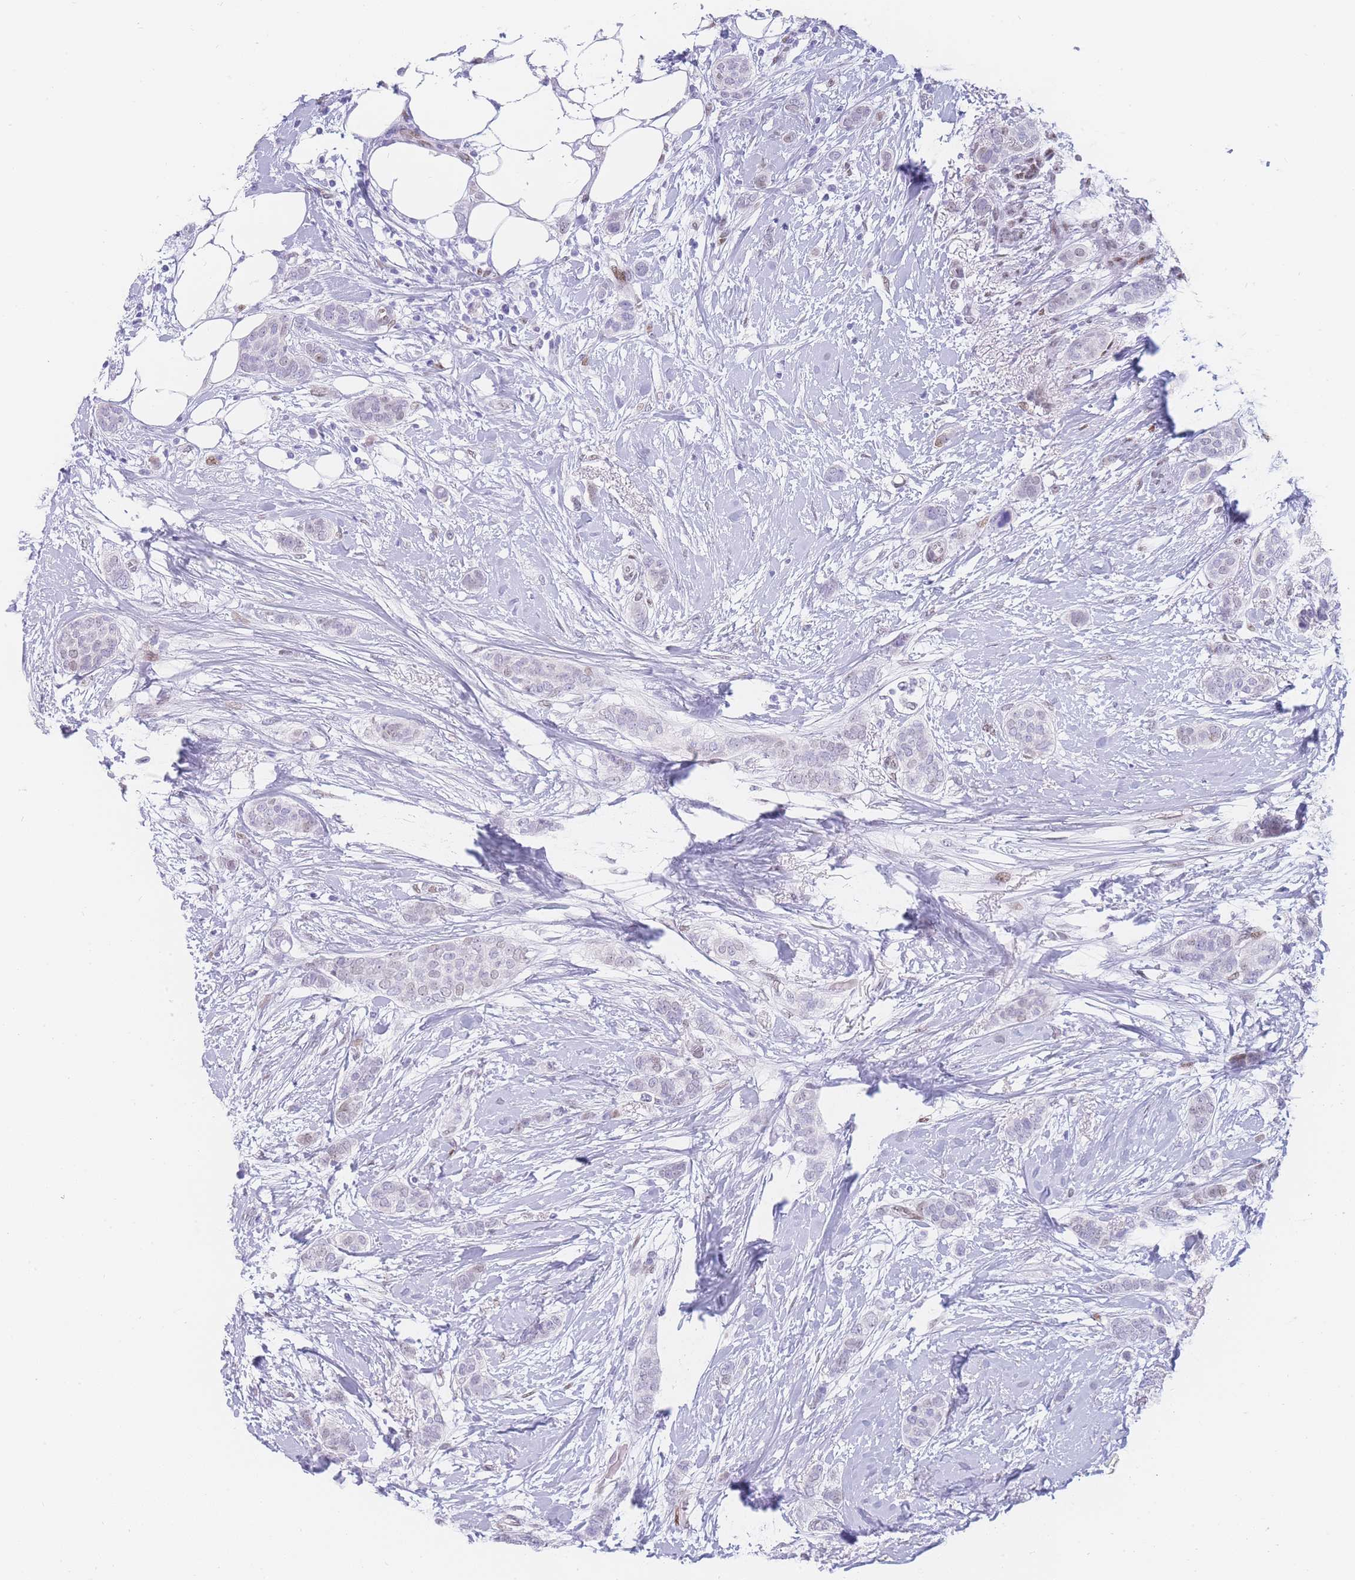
{"staining": {"intensity": "negative", "quantity": "none", "location": "none"}, "tissue": "breast cancer", "cell_type": "Tumor cells", "image_type": "cancer", "snomed": [{"axis": "morphology", "description": "Duct carcinoma"}, {"axis": "topography", "description": "Breast"}], "caption": "Photomicrograph shows no significant protein positivity in tumor cells of breast cancer. Nuclei are stained in blue.", "gene": "PSMB5", "patient": {"sex": "female", "age": 72}}